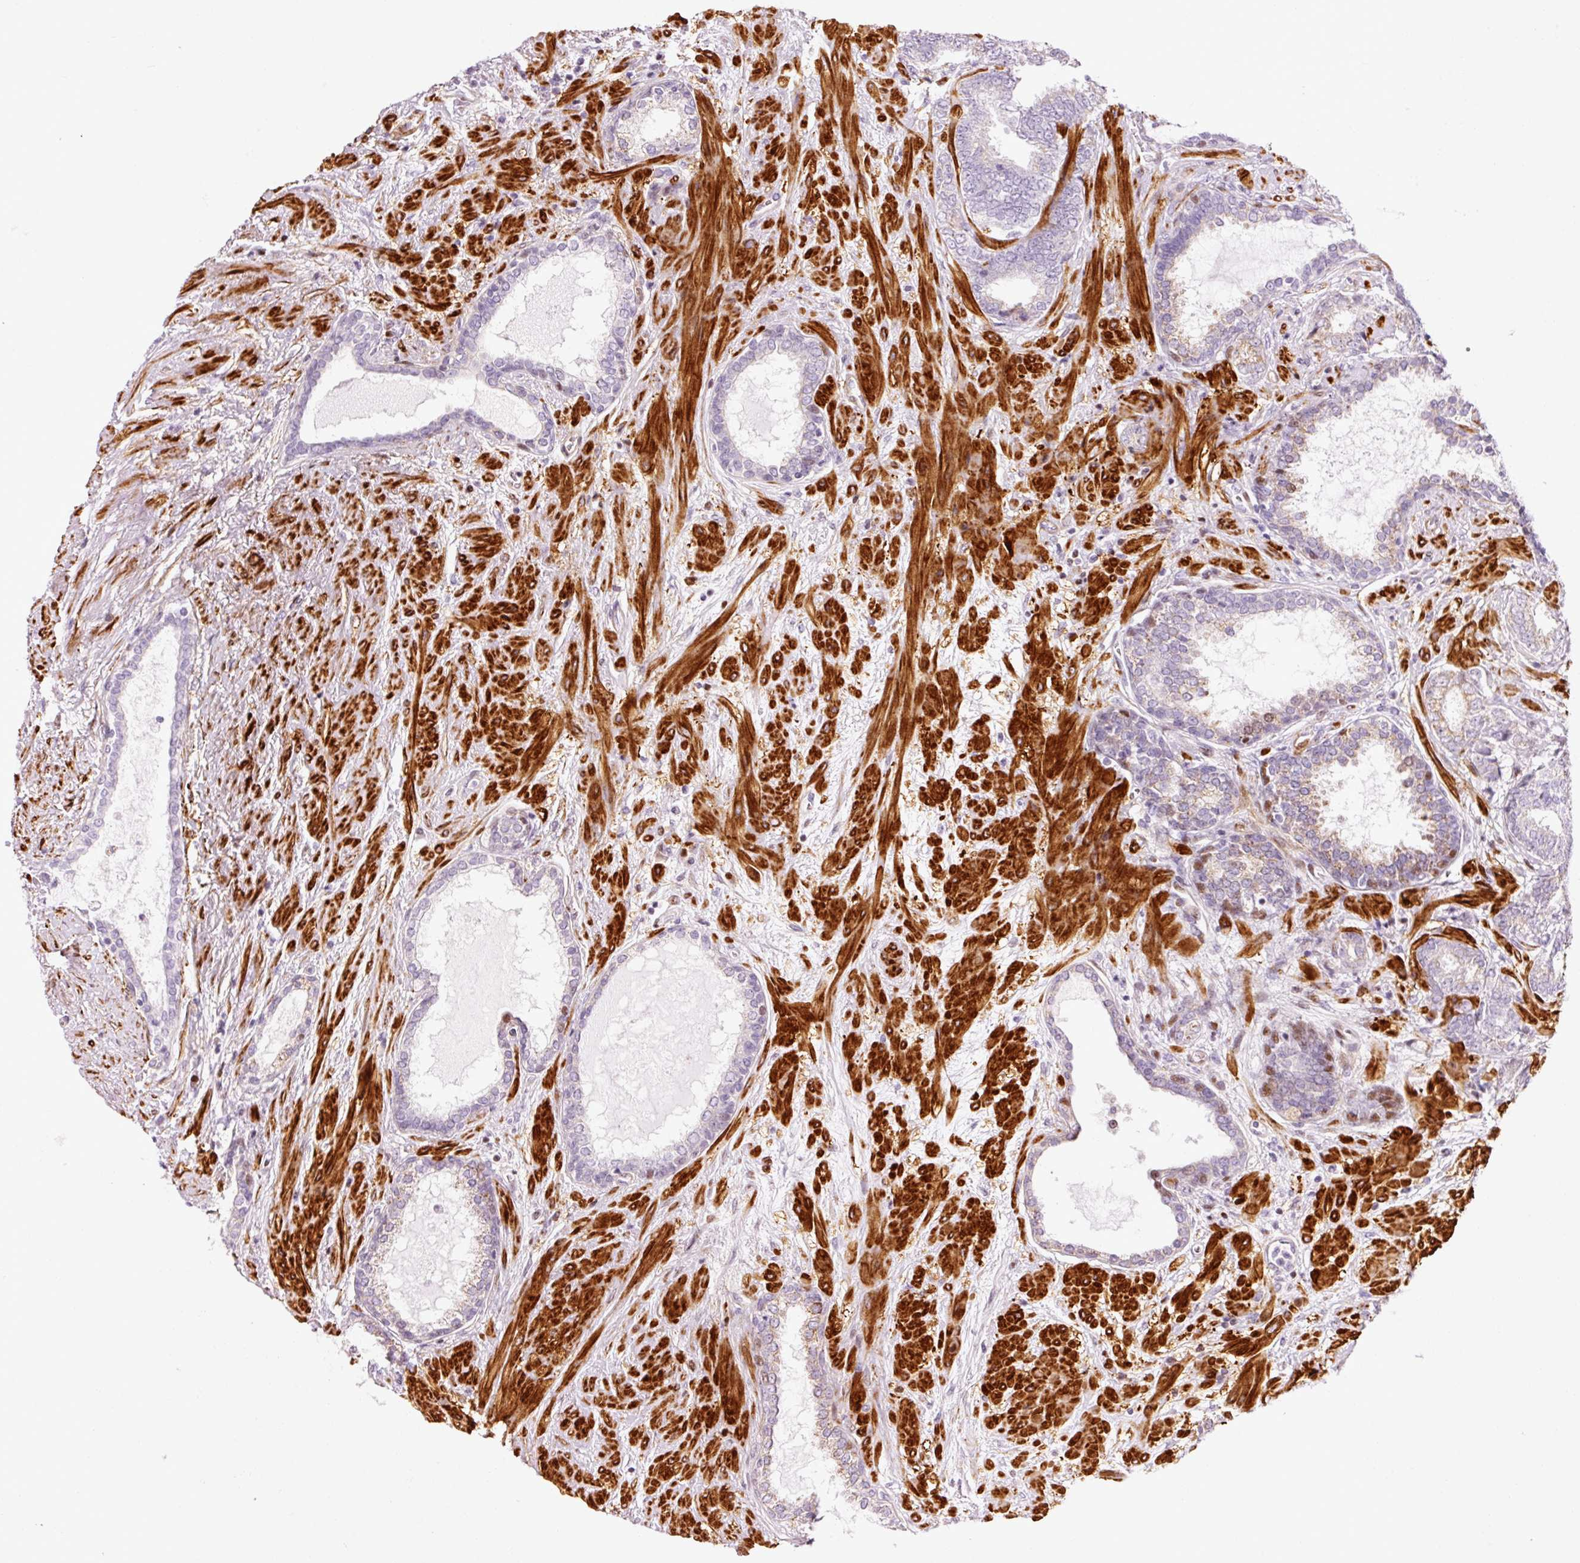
{"staining": {"intensity": "weak", "quantity": "<25%", "location": "cytoplasmic/membranous"}, "tissue": "prostate cancer", "cell_type": "Tumor cells", "image_type": "cancer", "snomed": [{"axis": "morphology", "description": "Adenocarcinoma, High grade"}, {"axis": "topography", "description": "Prostate"}], "caption": "There is no significant positivity in tumor cells of prostate cancer (adenocarcinoma (high-grade)). The staining was performed using DAB (3,3'-diaminobenzidine) to visualize the protein expression in brown, while the nuclei were stained in blue with hematoxylin (Magnification: 20x).", "gene": "ANKRD20A1", "patient": {"sex": "male", "age": 72}}